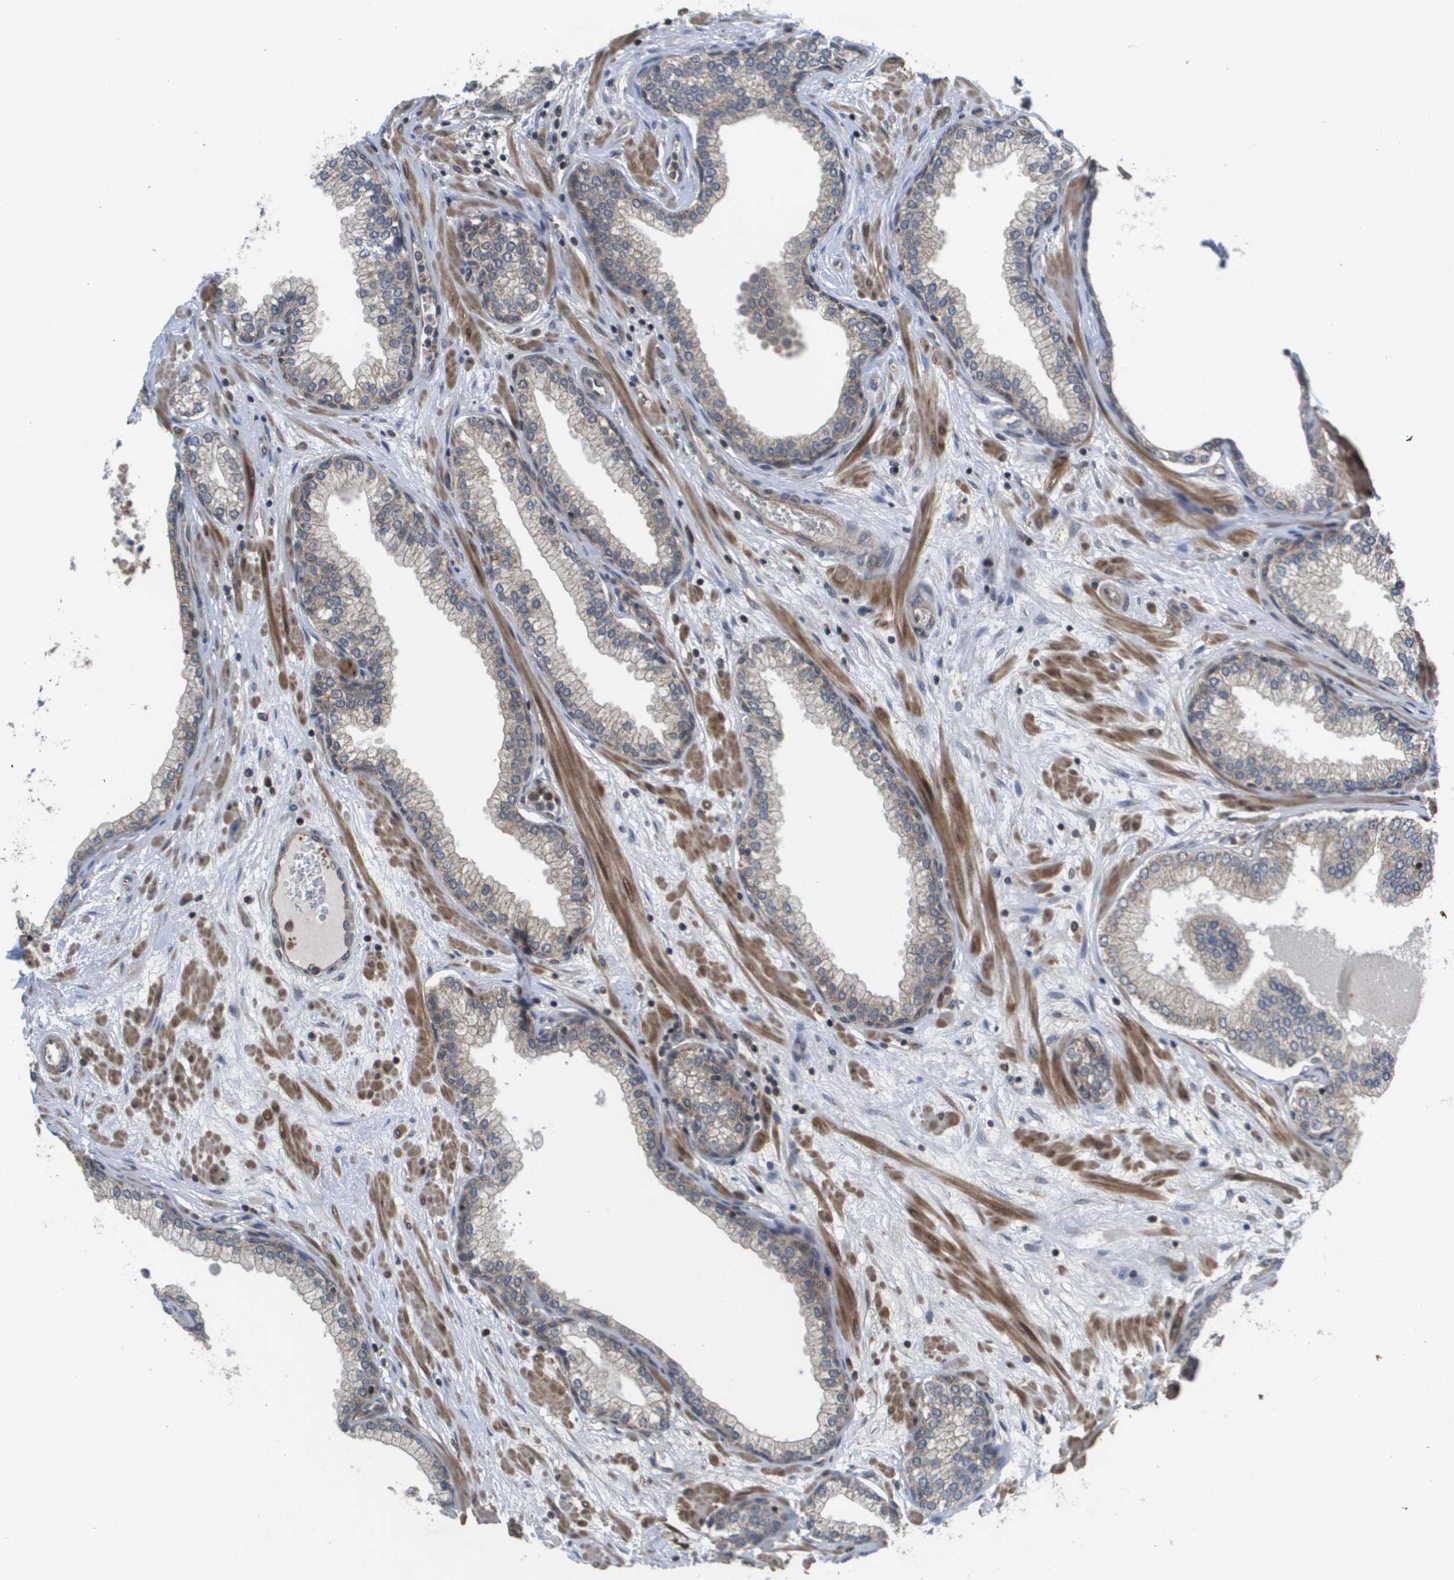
{"staining": {"intensity": "moderate", "quantity": "25%-75%", "location": "cytoplasmic/membranous"}, "tissue": "prostate", "cell_type": "Glandular cells", "image_type": "normal", "snomed": [{"axis": "morphology", "description": "Normal tissue, NOS"}, {"axis": "morphology", "description": "Urothelial carcinoma, Low grade"}, {"axis": "topography", "description": "Urinary bladder"}, {"axis": "topography", "description": "Prostate"}], "caption": "Benign prostate was stained to show a protein in brown. There is medium levels of moderate cytoplasmic/membranous staining in approximately 25%-75% of glandular cells.", "gene": "RBM38", "patient": {"sex": "male", "age": 60}}